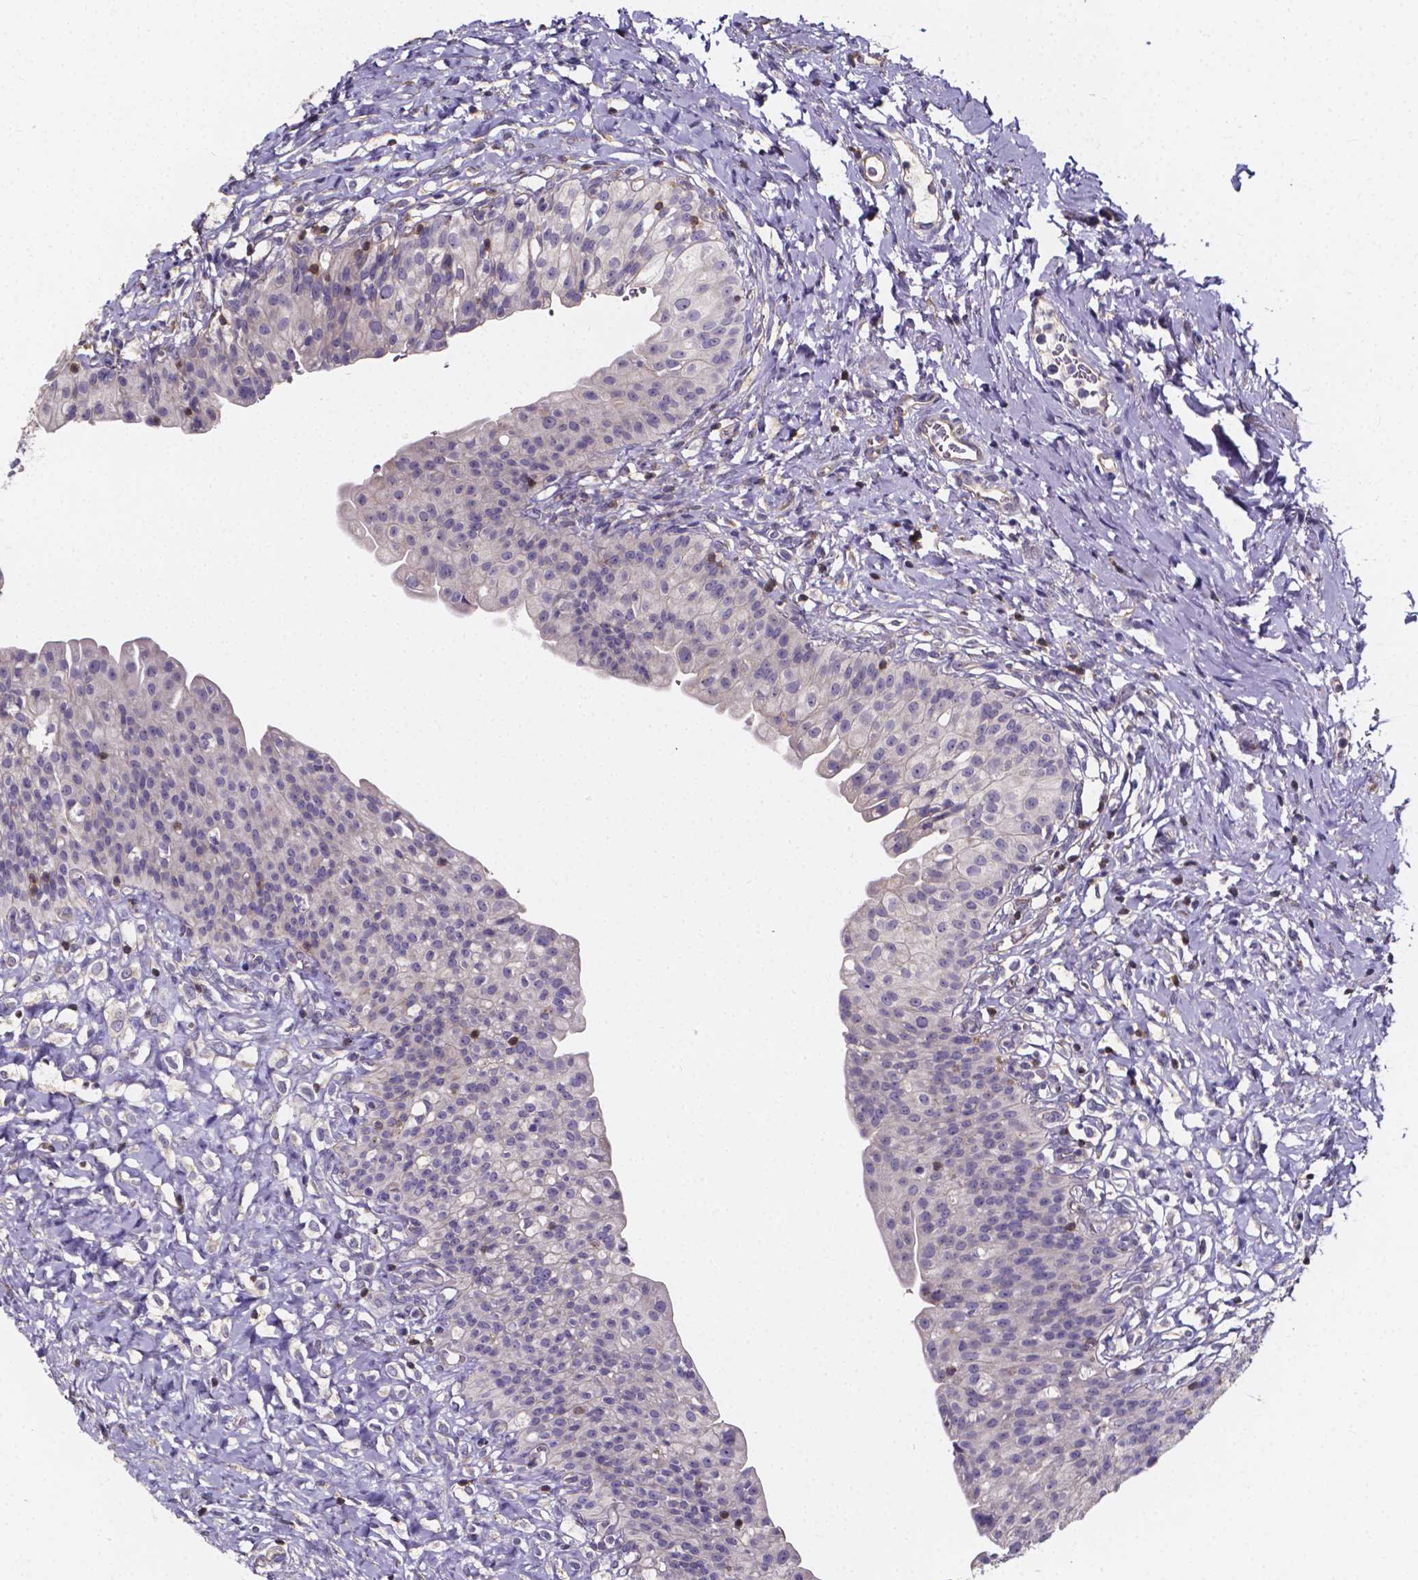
{"staining": {"intensity": "weak", "quantity": "<25%", "location": "cytoplasmic/membranous"}, "tissue": "urinary bladder", "cell_type": "Urothelial cells", "image_type": "normal", "snomed": [{"axis": "morphology", "description": "Normal tissue, NOS"}, {"axis": "topography", "description": "Urinary bladder"}], "caption": "Urinary bladder stained for a protein using immunohistochemistry shows no expression urothelial cells.", "gene": "THEMIS", "patient": {"sex": "male", "age": 76}}